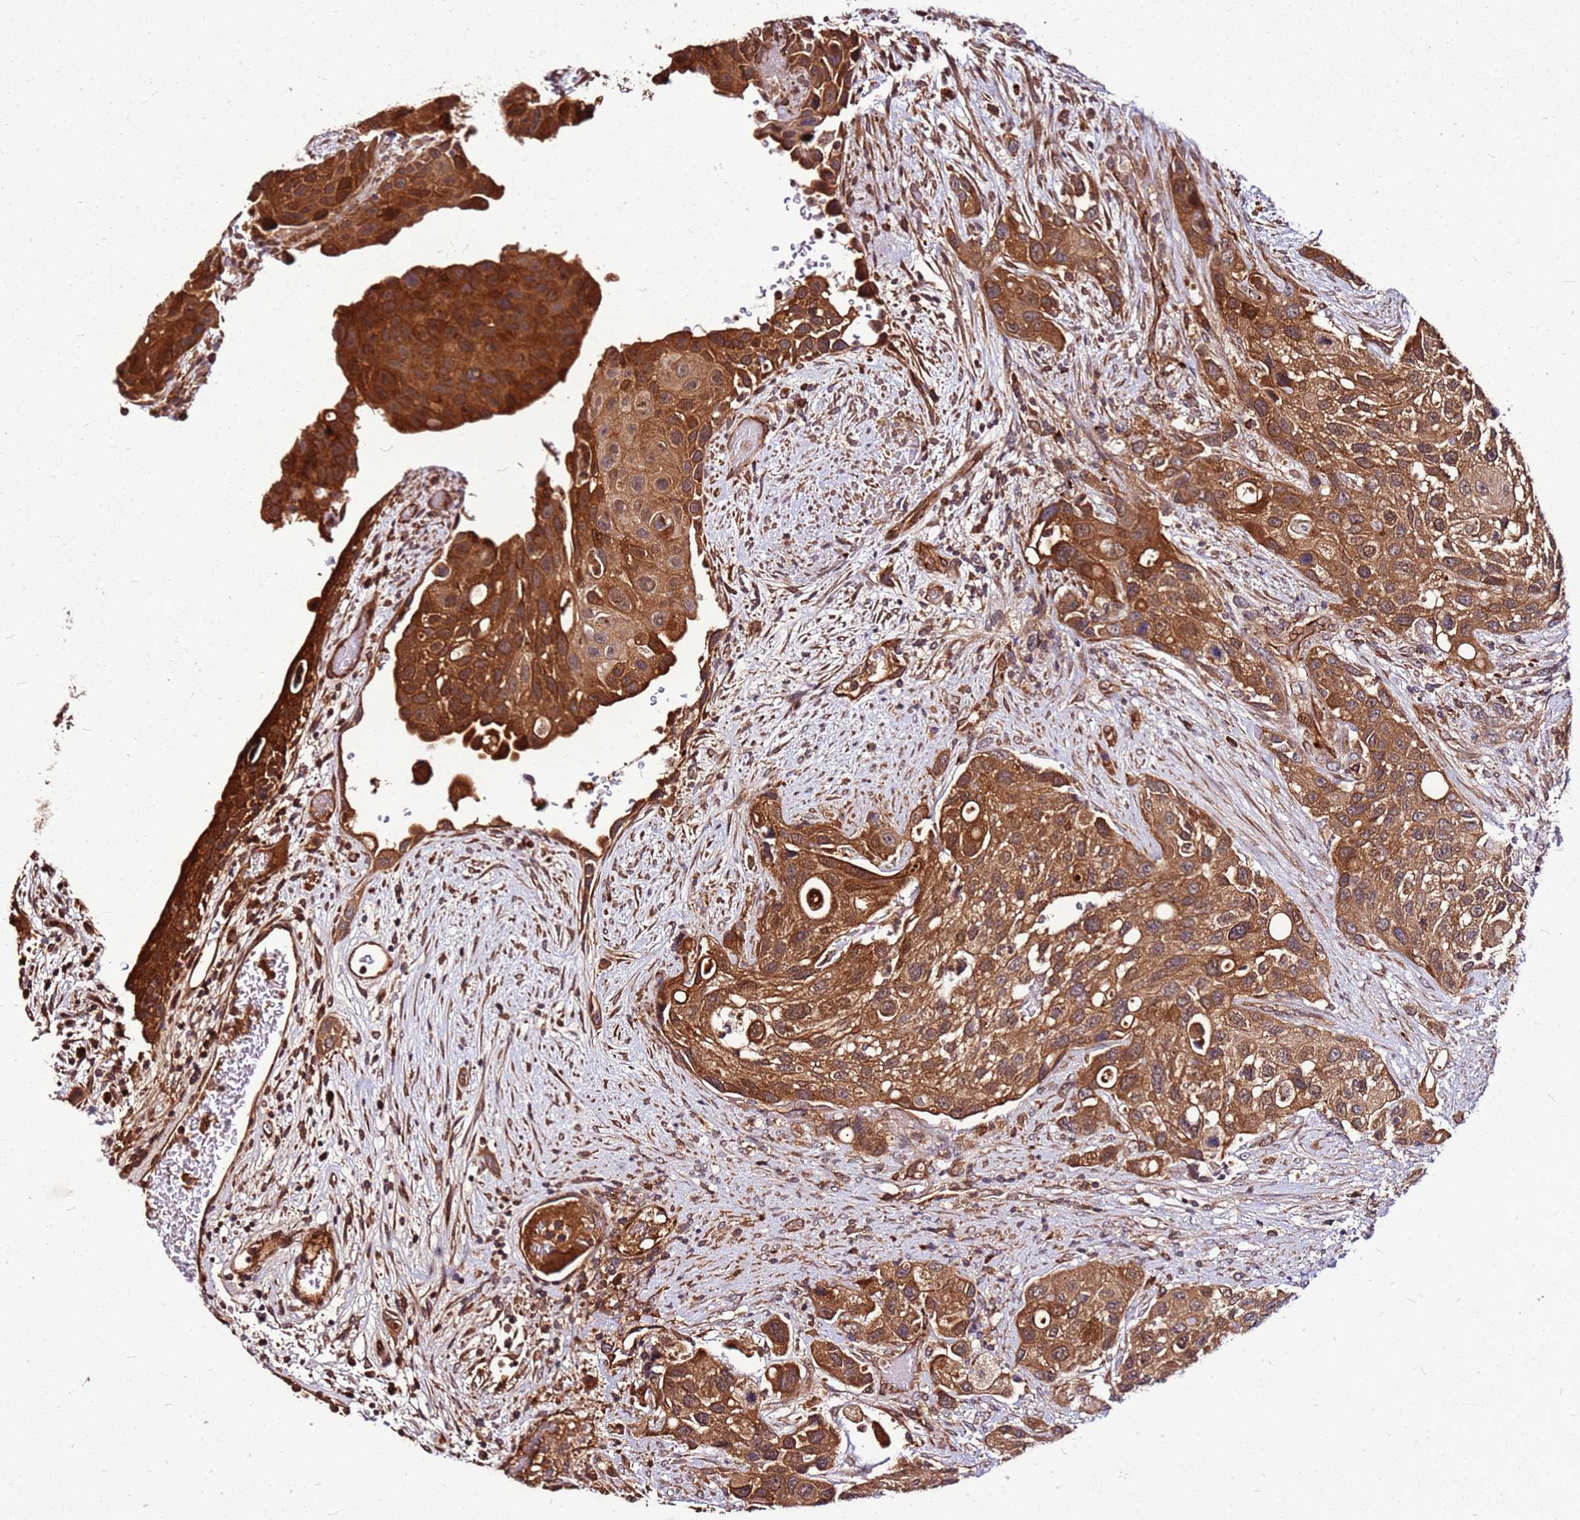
{"staining": {"intensity": "strong", "quantity": ">75%", "location": "cytoplasmic/membranous"}, "tissue": "urothelial cancer", "cell_type": "Tumor cells", "image_type": "cancer", "snomed": [{"axis": "morphology", "description": "Normal tissue, NOS"}, {"axis": "morphology", "description": "Urothelial carcinoma, High grade"}, {"axis": "topography", "description": "Vascular tissue"}, {"axis": "topography", "description": "Urinary bladder"}], "caption": "This micrograph displays immunohistochemistry (IHC) staining of human urothelial cancer, with high strong cytoplasmic/membranous positivity in about >75% of tumor cells.", "gene": "LYPLAL1", "patient": {"sex": "female", "age": 56}}